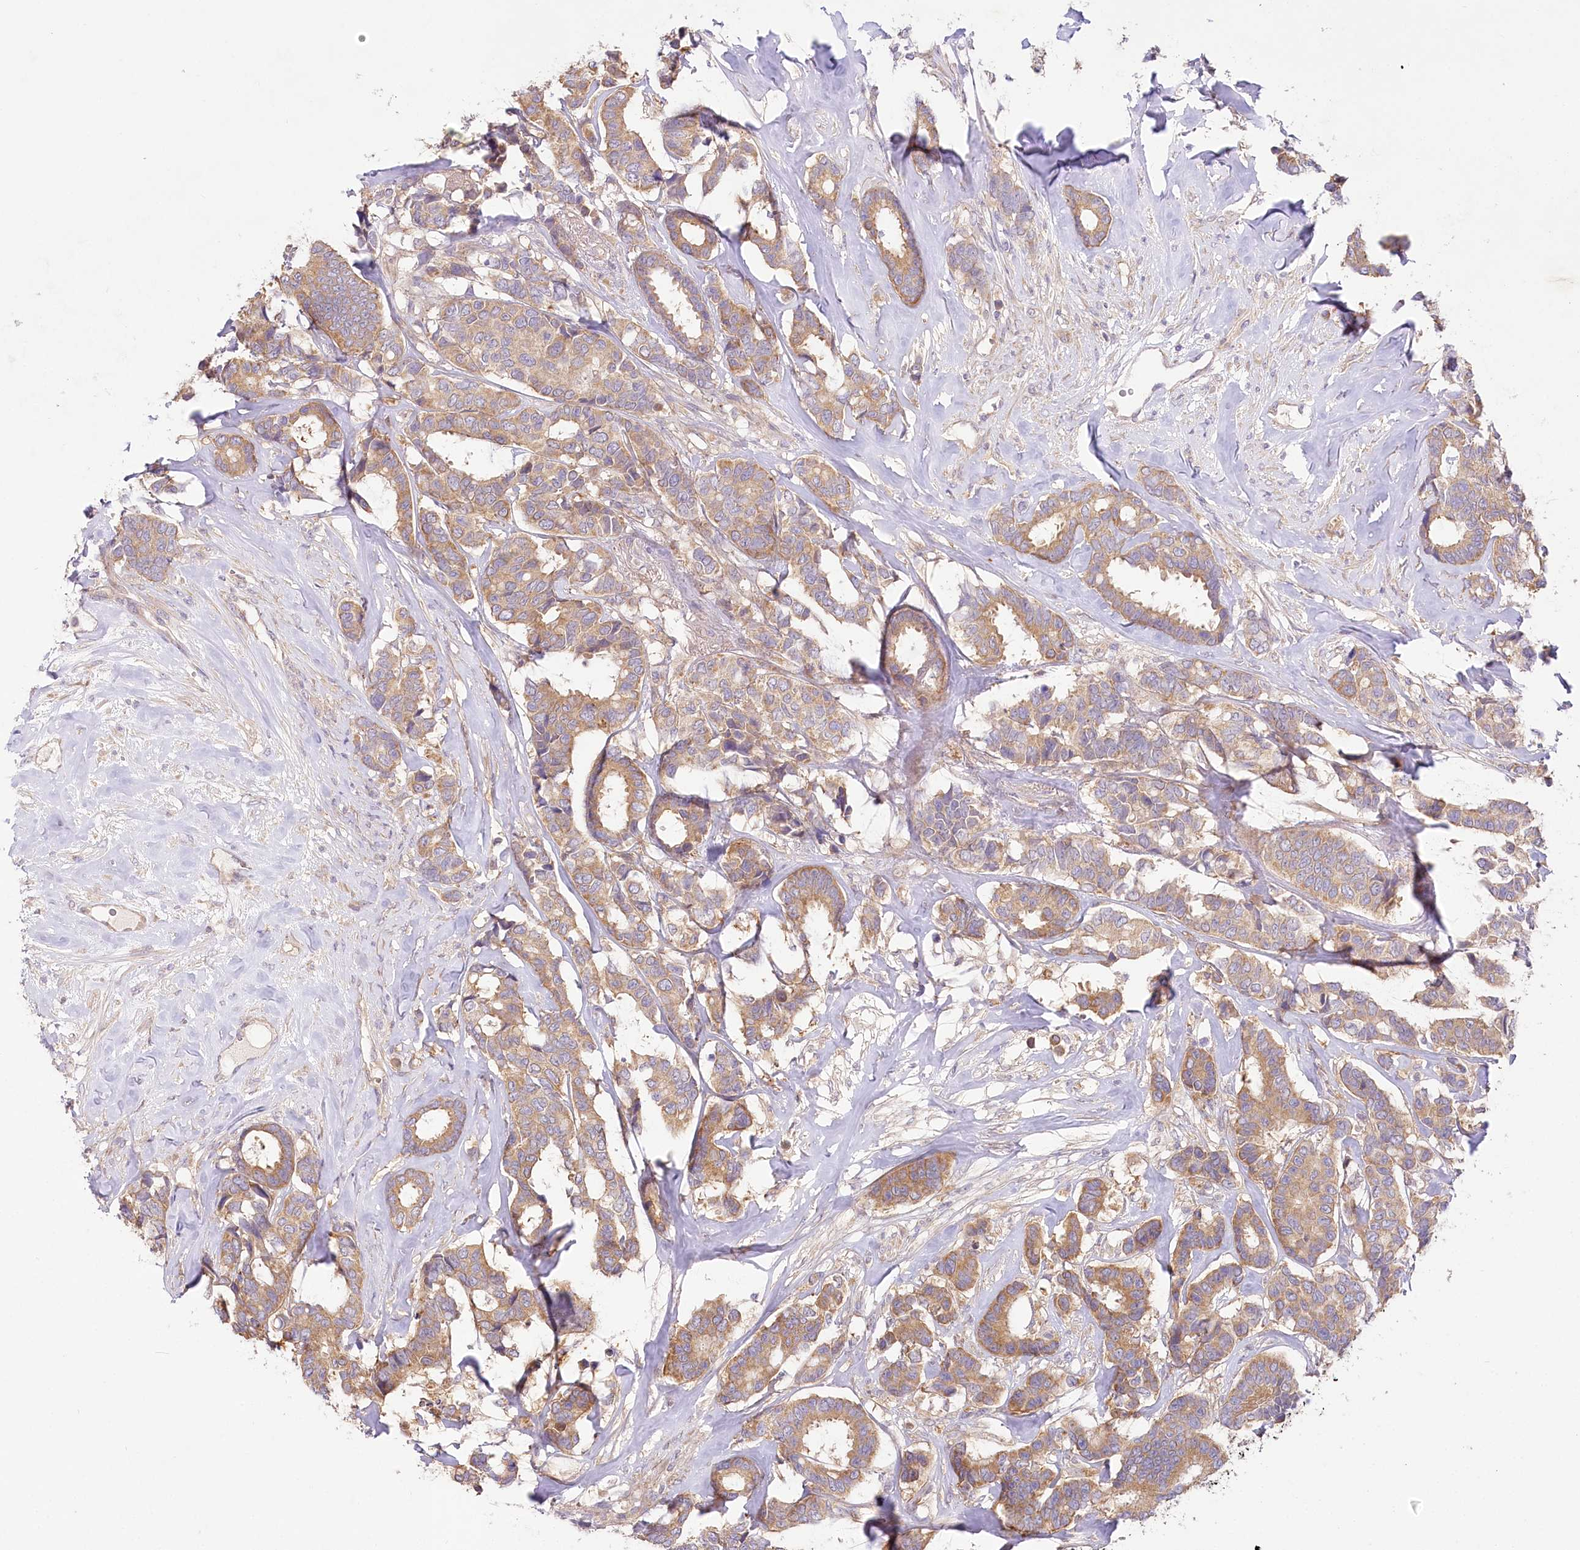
{"staining": {"intensity": "moderate", "quantity": ">75%", "location": "cytoplasmic/membranous"}, "tissue": "breast cancer", "cell_type": "Tumor cells", "image_type": "cancer", "snomed": [{"axis": "morphology", "description": "Duct carcinoma"}, {"axis": "topography", "description": "Breast"}], "caption": "Immunohistochemical staining of human breast cancer (intraductal carcinoma) demonstrates moderate cytoplasmic/membranous protein positivity in about >75% of tumor cells.", "gene": "PYROXD1", "patient": {"sex": "female", "age": 87}}